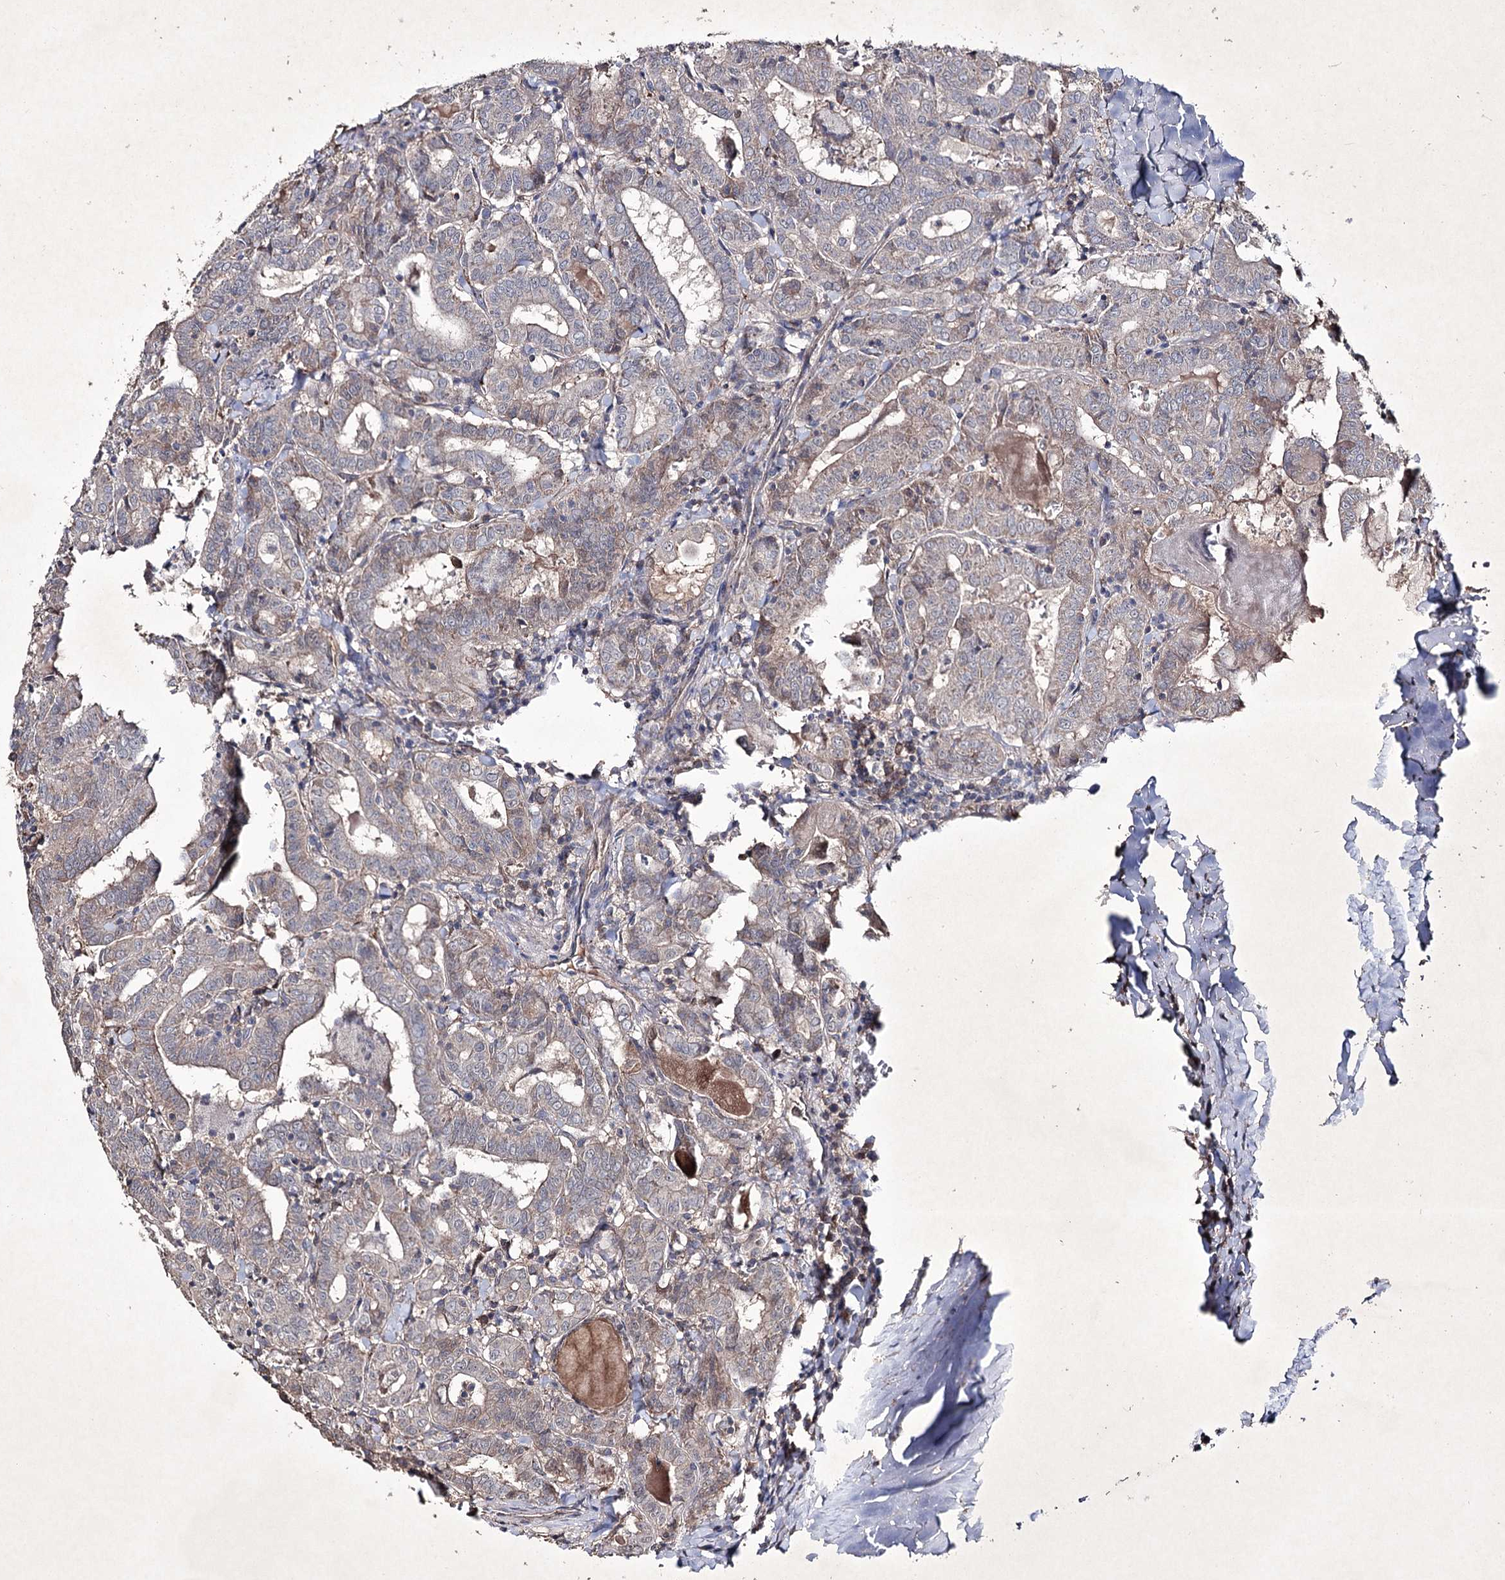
{"staining": {"intensity": "weak", "quantity": "<25%", "location": "cytoplasmic/membranous"}, "tissue": "thyroid cancer", "cell_type": "Tumor cells", "image_type": "cancer", "snomed": [{"axis": "morphology", "description": "Papillary adenocarcinoma, NOS"}, {"axis": "topography", "description": "Thyroid gland"}], "caption": "DAB immunohistochemical staining of papillary adenocarcinoma (thyroid) shows no significant staining in tumor cells.", "gene": "SEMA4G", "patient": {"sex": "female", "age": 72}}